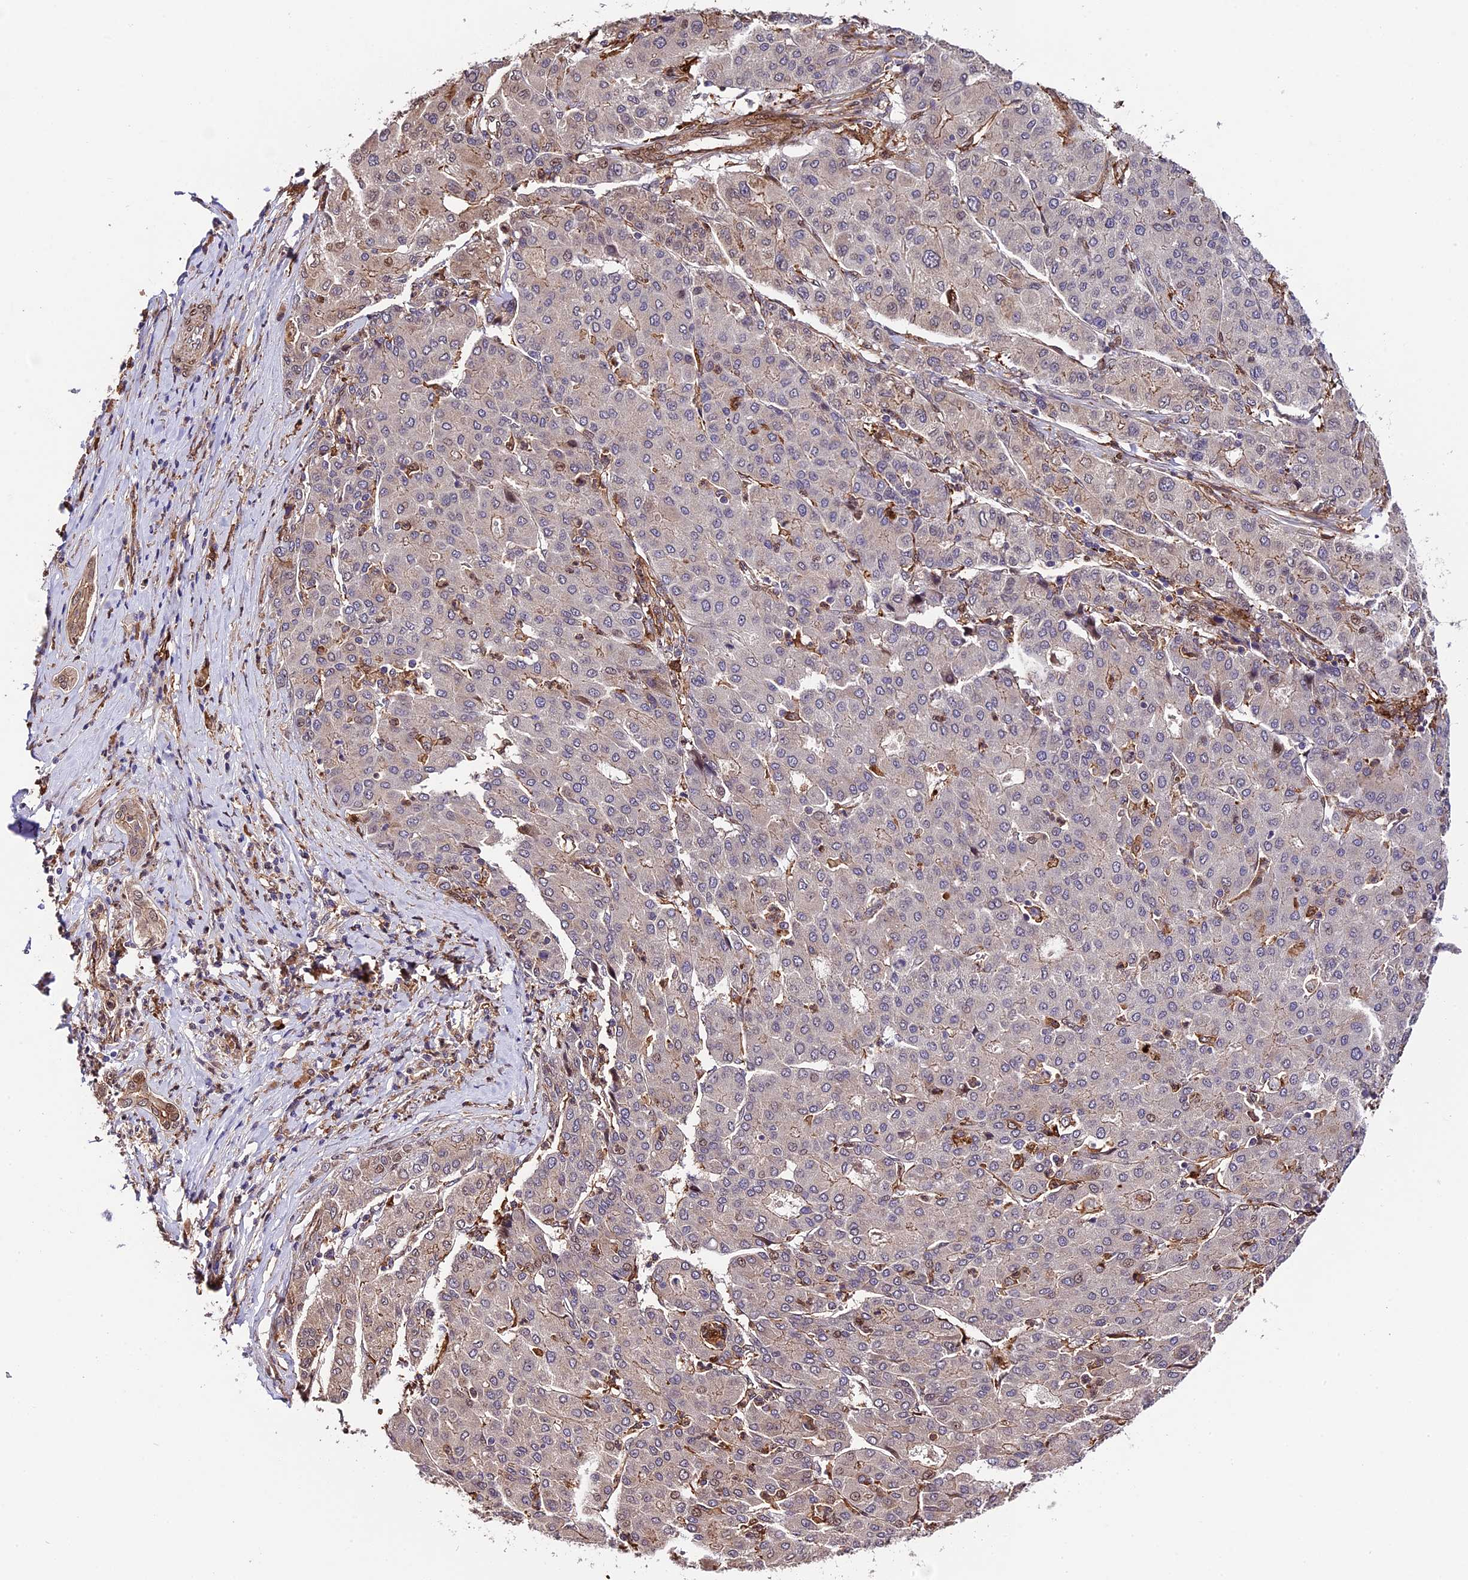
{"staining": {"intensity": "negative", "quantity": "none", "location": "none"}, "tissue": "liver cancer", "cell_type": "Tumor cells", "image_type": "cancer", "snomed": [{"axis": "morphology", "description": "Carcinoma, Hepatocellular, NOS"}, {"axis": "topography", "description": "Liver"}], "caption": "Tumor cells are negative for brown protein staining in liver hepatocellular carcinoma.", "gene": "HERPUD1", "patient": {"sex": "male", "age": 65}}